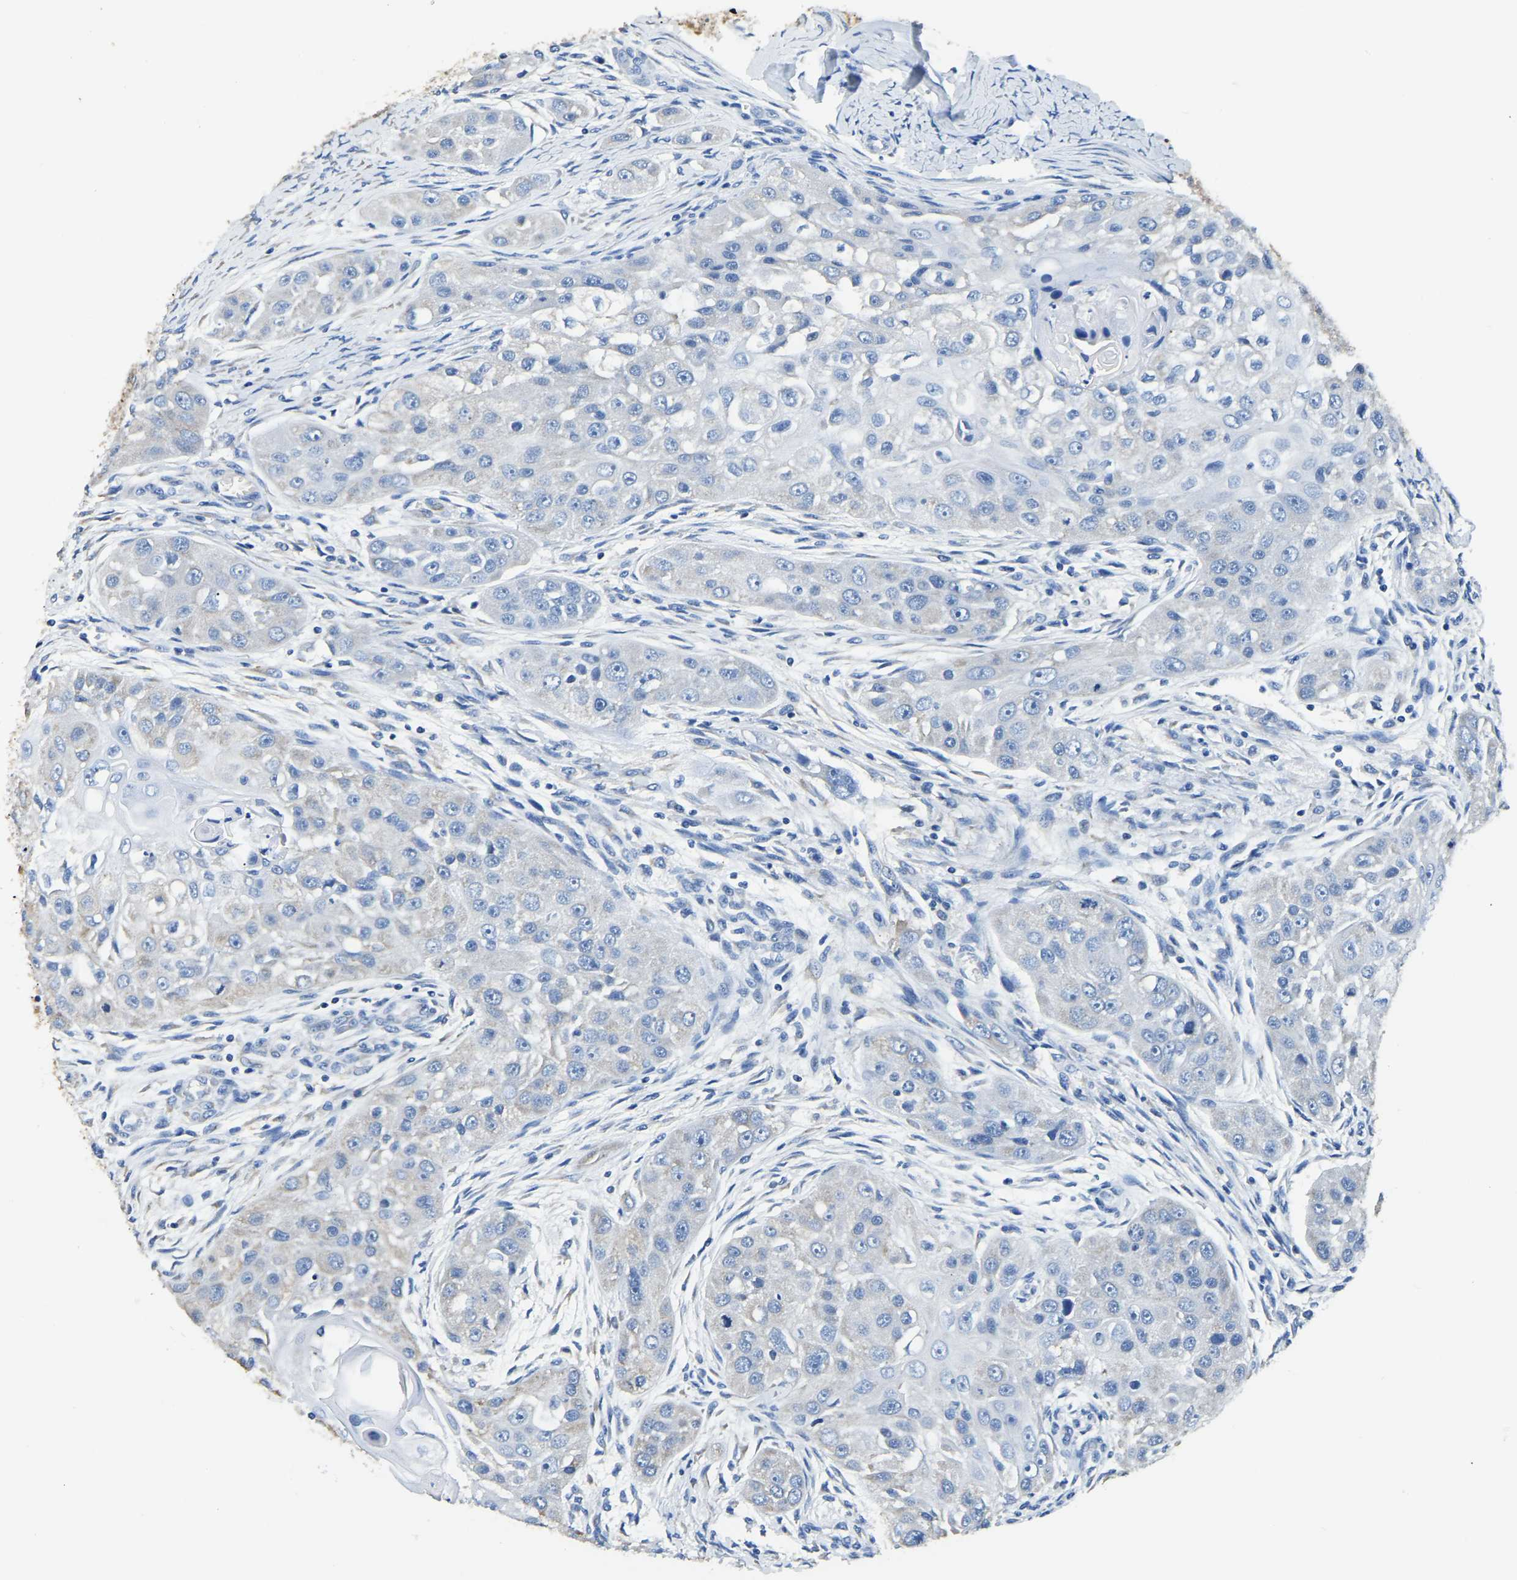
{"staining": {"intensity": "negative", "quantity": "none", "location": "none"}, "tissue": "head and neck cancer", "cell_type": "Tumor cells", "image_type": "cancer", "snomed": [{"axis": "morphology", "description": "Normal tissue, NOS"}, {"axis": "morphology", "description": "Squamous cell carcinoma, NOS"}, {"axis": "topography", "description": "Skeletal muscle"}, {"axis": "topography", "description": "Head-Neck"}], "caption": "A high-resolution photomicrograph shows immunohistochemistry (IHC) staining of head and neck cancer, which displays no significant staining in tumor cells. (DAB immunohistochemistry with hematoxylin counter stain).", "gene": "ZDHHC13", "patient": {"sex": "male", "age": 51}}